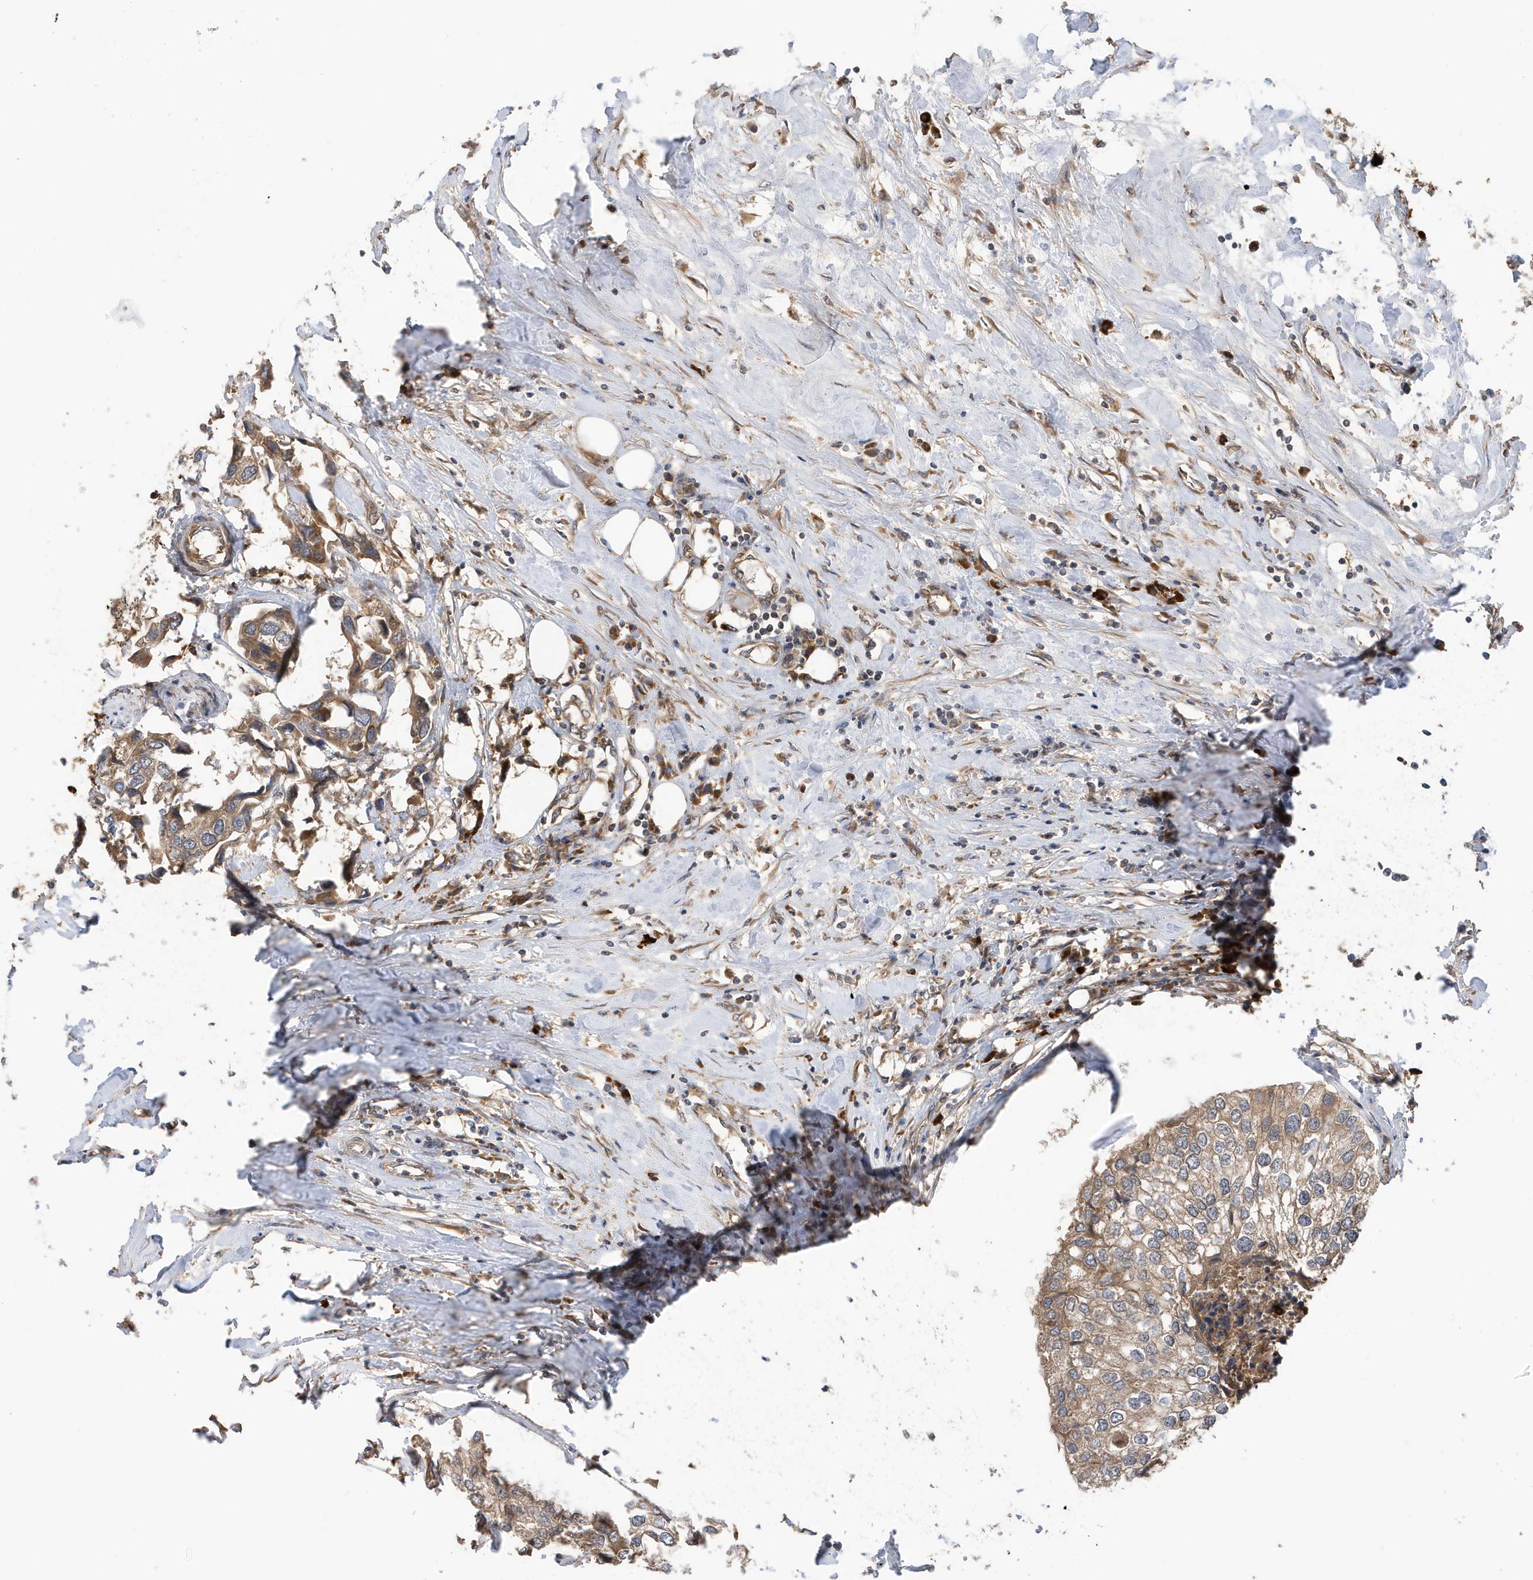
{"staining": {"intensity": "weak", "quantity": ">75%", "location": "cytoplasmic/membranous"}, "tissue": "urothelial cancer", "cell_type": "Tumor cells", "image_type": "cancer", "snomed": [{"axis": "morphology", "description": "Urothelial carcinoma, High grade"}, {"axis": "topography", "description": "Urinary bladder"}], "caption": "Urothelial carcinoma (high-grade) stained with immunohistochemistry demonstrates weak cytoplasmic/membranous positivity in about >75% of tumor cells. The protein of interest is stained brown, and the nuclei are stained in blue (DAB IHC with brightfield microscopy, high magnification).", "gene": "LAPTM4A", "patient": {"sex": "male", "age": 64}}